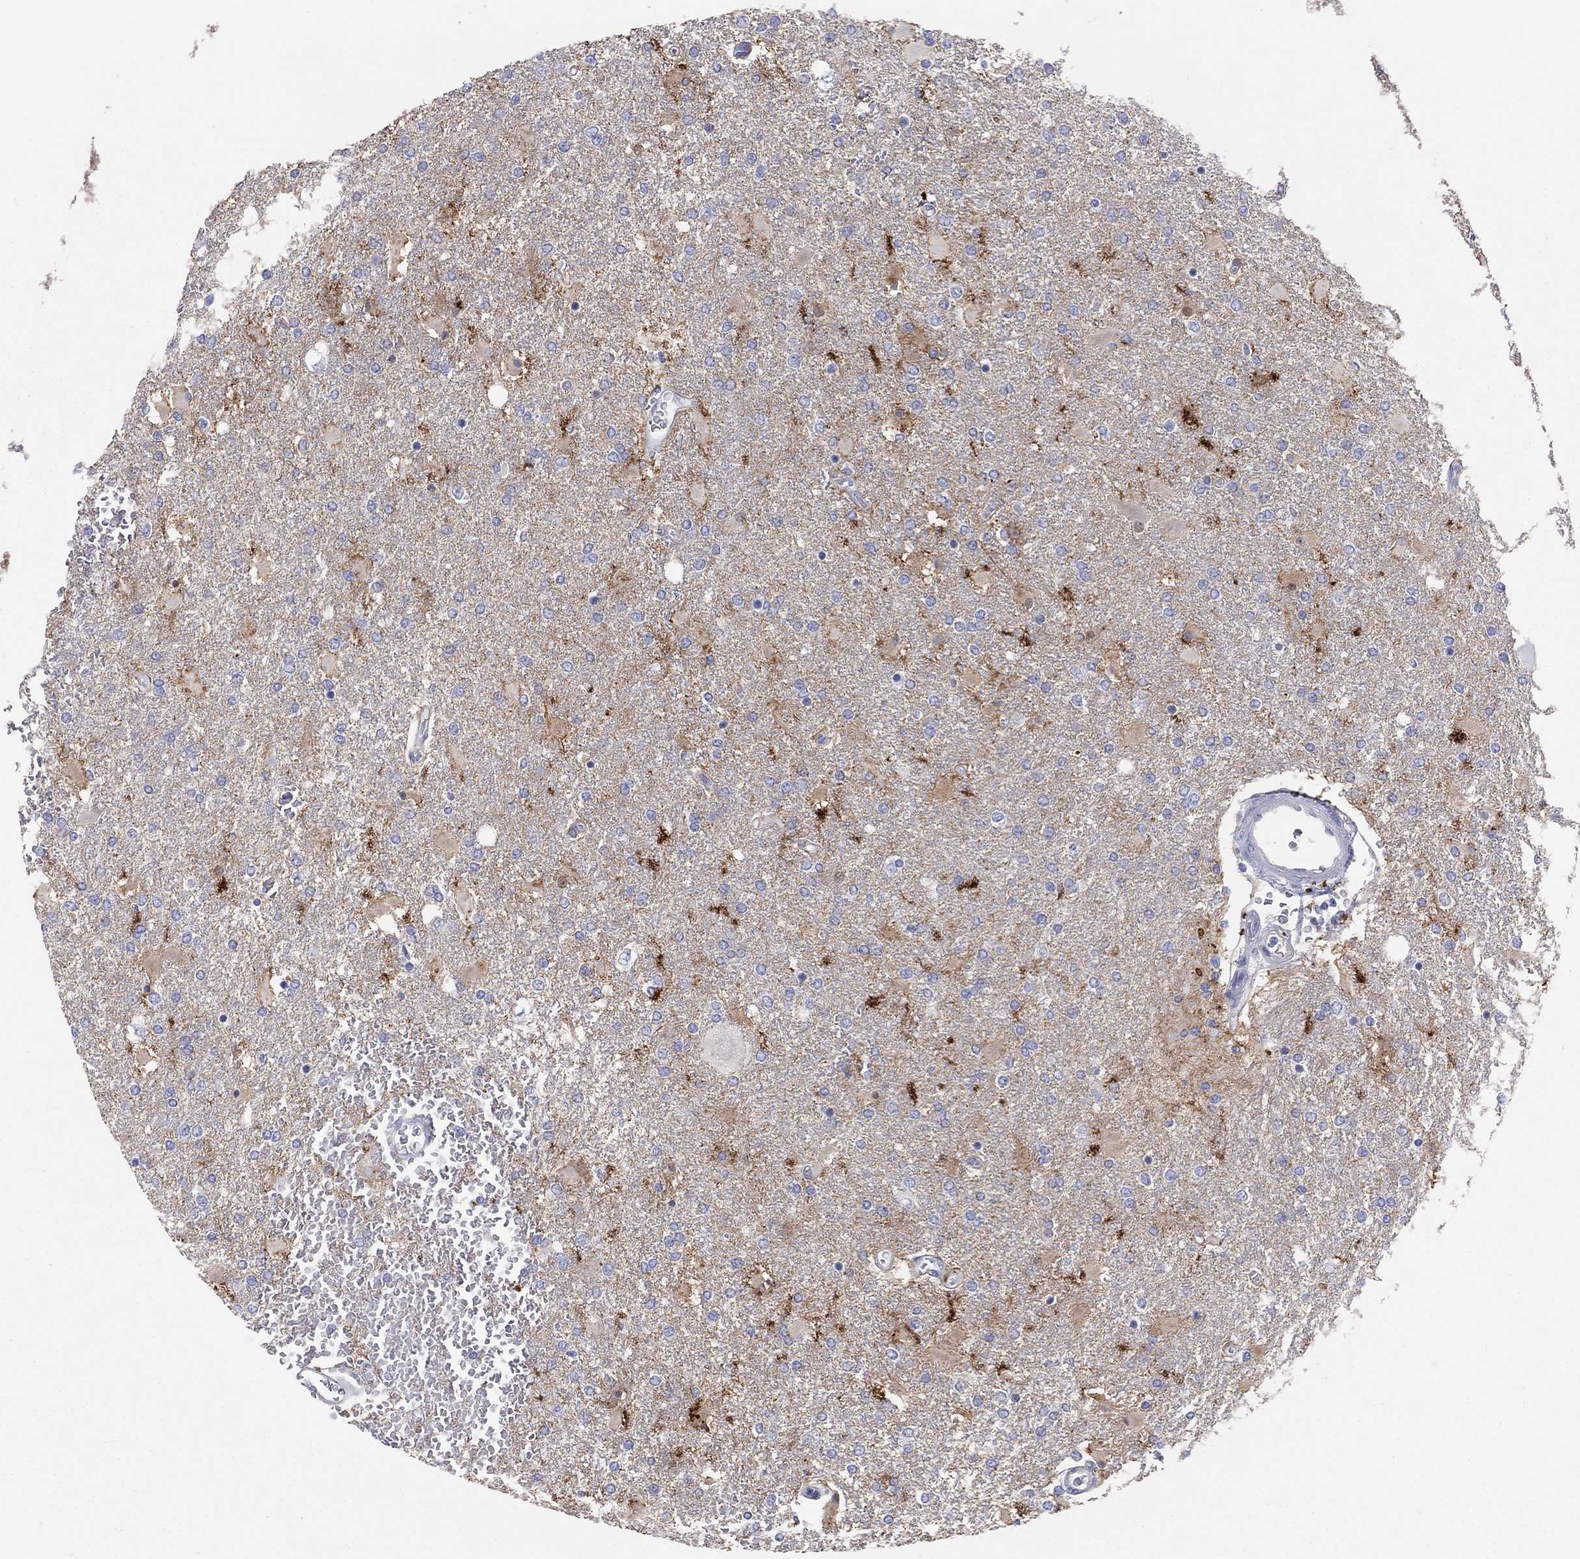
{"staining": {"intensity": "negative", "quantity": "none", "location": "none"}, "tissue": "glioma", "cell_type": "Tumor cells", "image_type": "cancer", "snomed": [{"axis": "morphology", "description": "Glioma, malignant, High grade"}, {"axis": "topography", "description": "Cerebral cortex"}], "caption": "The immunohistochemistry (IHC) image has no significant positivity in tumor cells of glioma tissue.", "gene": "CPNE6", "patient": {"sex": "male", "age": 79}}